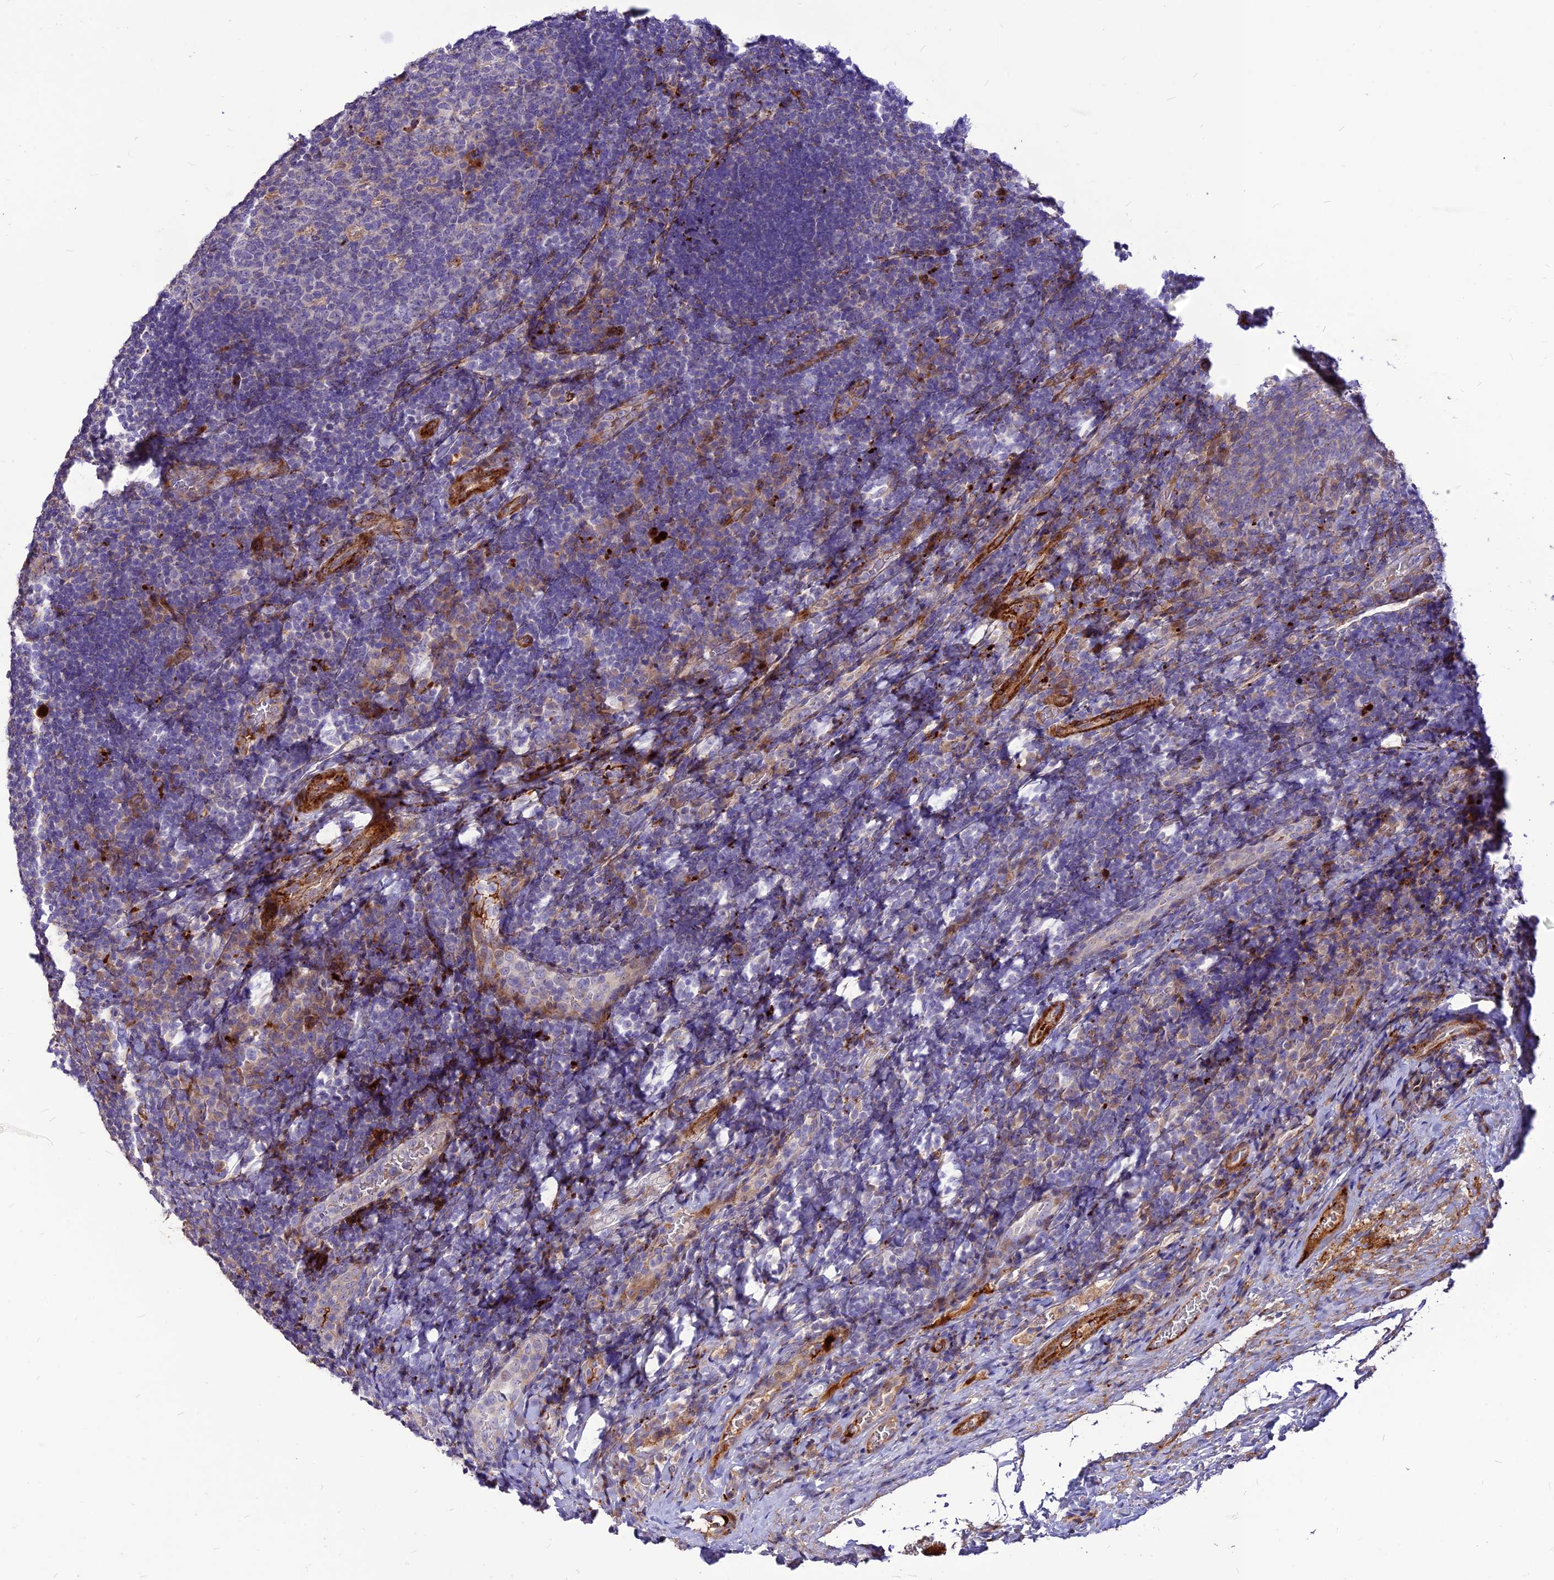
{"staining": {"intensity": "negative", "quantity": "none", "location": "none"}, "tissue": "tonsil", "cell_type": "Germinal center cells", "image_type": "normal", "snomed": [{"axis": "morphology", "description": "Normal tissue, NOS"}, {"axis": "topography", "description": "Tonsil"}], "caption": "Protein analysis of unremarkable tonsil demonstrates no significant staining in germinal center cells. (Immunohistochemistry (ihc), brightfield microscopy, high magnification).", "gene": "RIMOC1", "patient": {"sex": "male", "age": 17}}